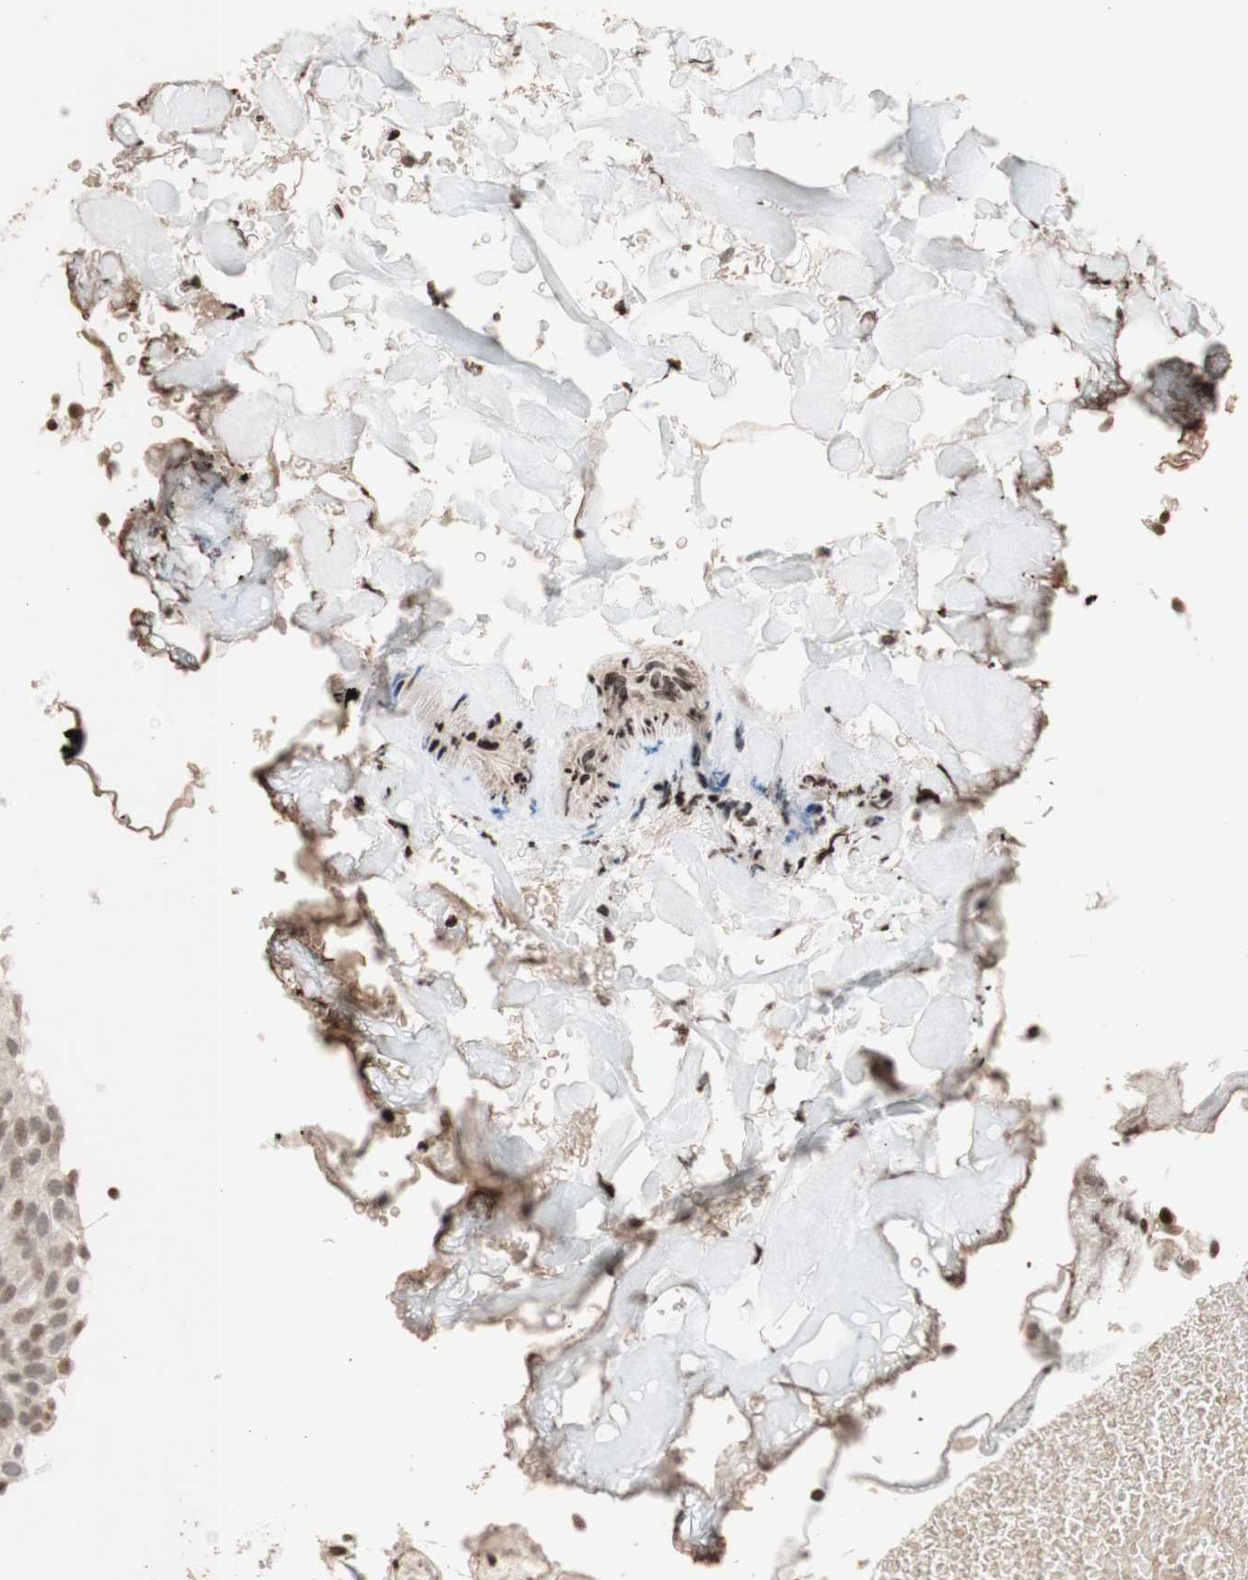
{"staining": {"intensity": "weak", "quantity": "25%-75%", "location": "nuclear"}, "tissue": "urothelial cancer", "cell_type": "Tumor cells", "image_type": "cancer", "snomed": [{"axis": "morphology", "description": "Urothelial carcinoma, Low grade"}, {"axis": "topography", "description": "Urinary bladder"}], "caption": "Immunohistochemical staining of human urothelial carcinoma (low-grade) exhibits low levels of weak nuclear protein positivity in approximately 25%-75% of tumor cells.", "gene": "POLA1", "patient": {"sex": "male", "age": 78}}